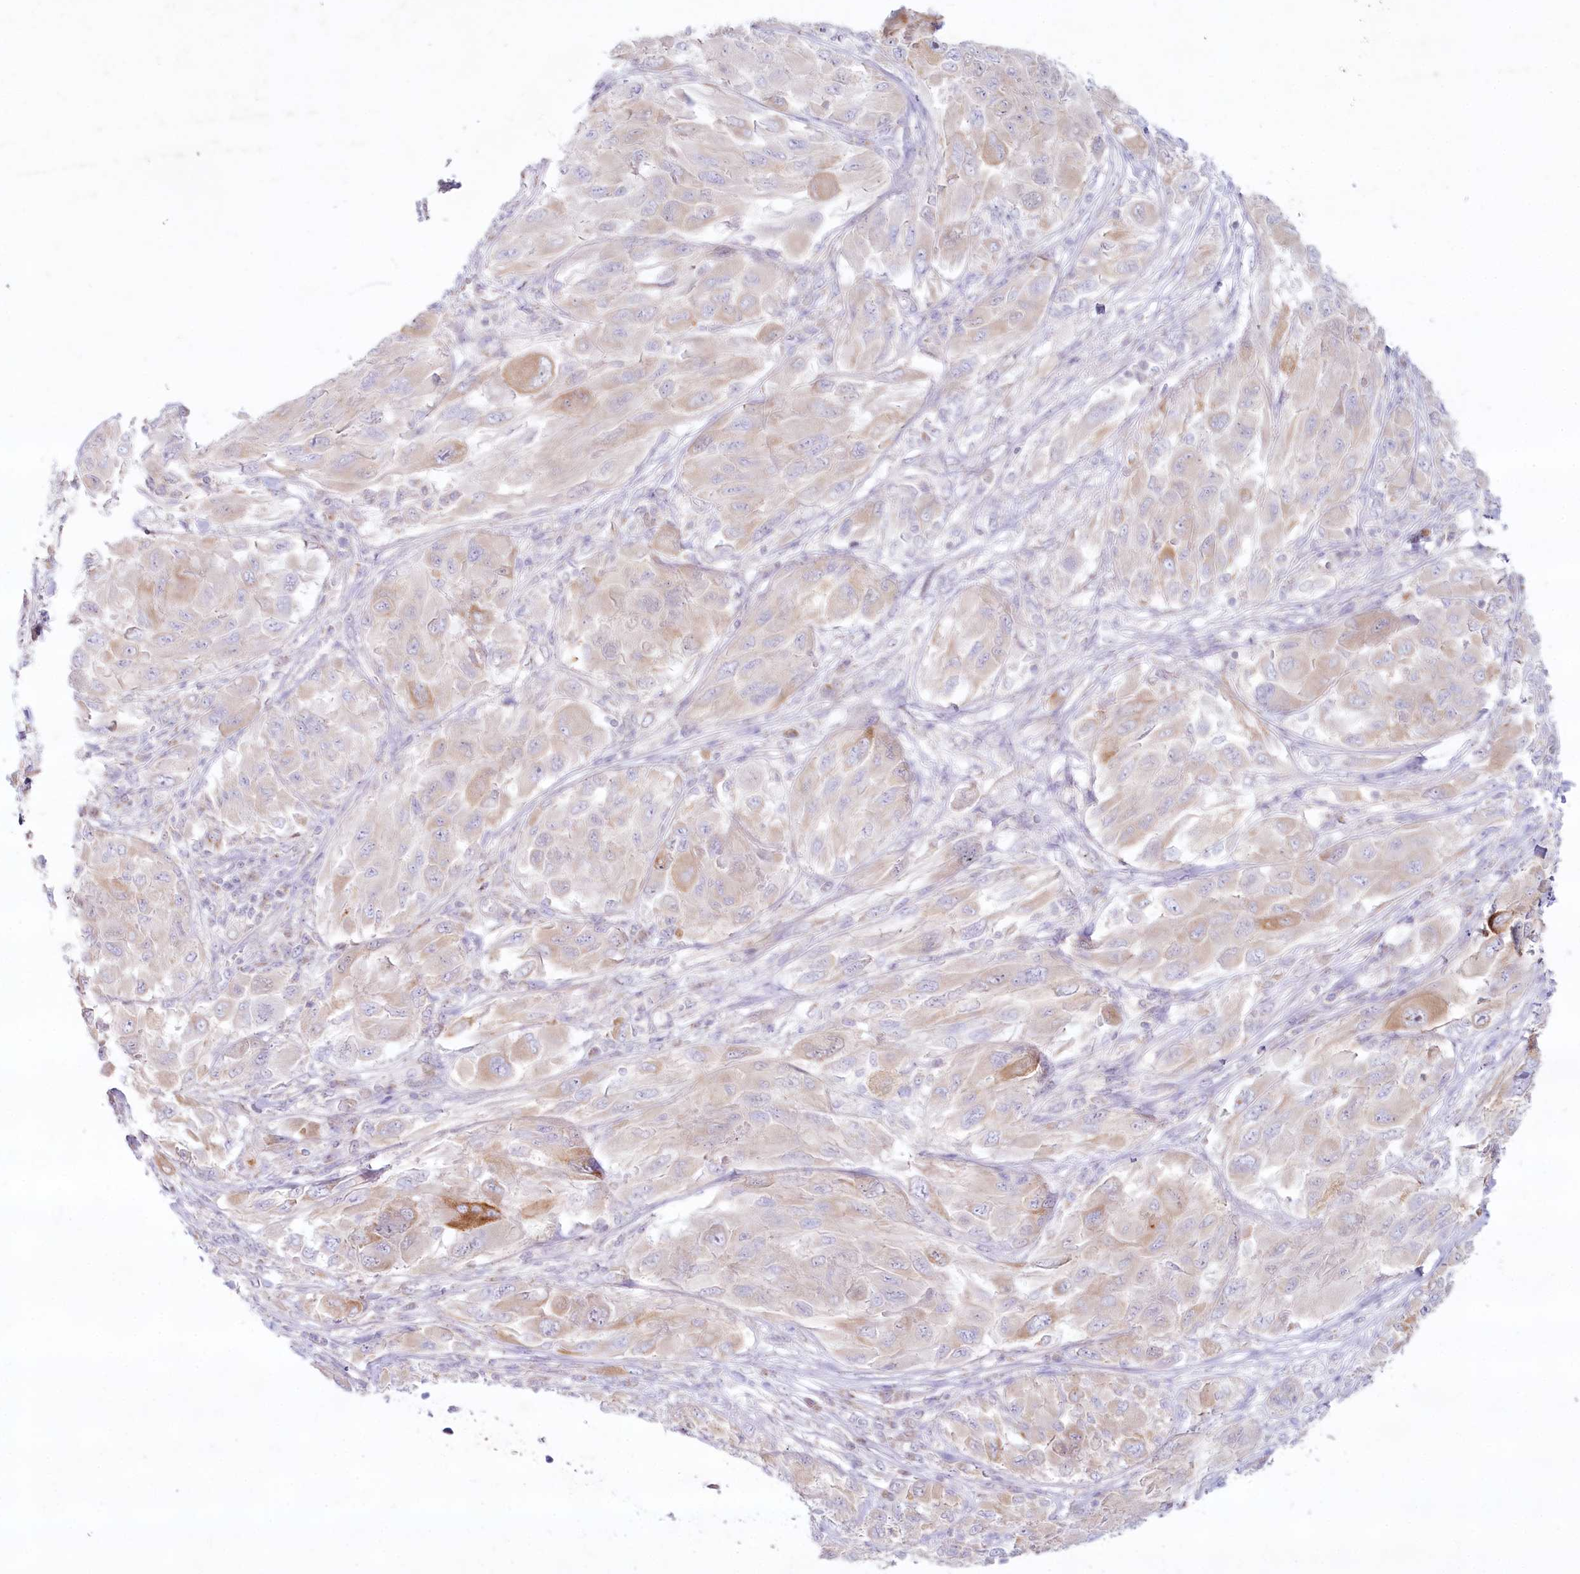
{"staining": {"intensity": "weak", "quantity": ">75%", "location": "cytoplasmic/membranous"}, "tissue": "melanoma", "cell_type": "Tumor cells", "image_type": "cancer", "snomed": [{"axis": "morphology", "description": "Malignant melanoma, NOS"}, {"axis": "topography", "description": "Skin"}], "caption": "Immunohistochemical staining of melanoma exhibits weak cytoplasmic/membranous protein staining in about >75% of tumor cells.", "gene": "PSAPL1", "patient": {"sex": "female", "age": 91}}